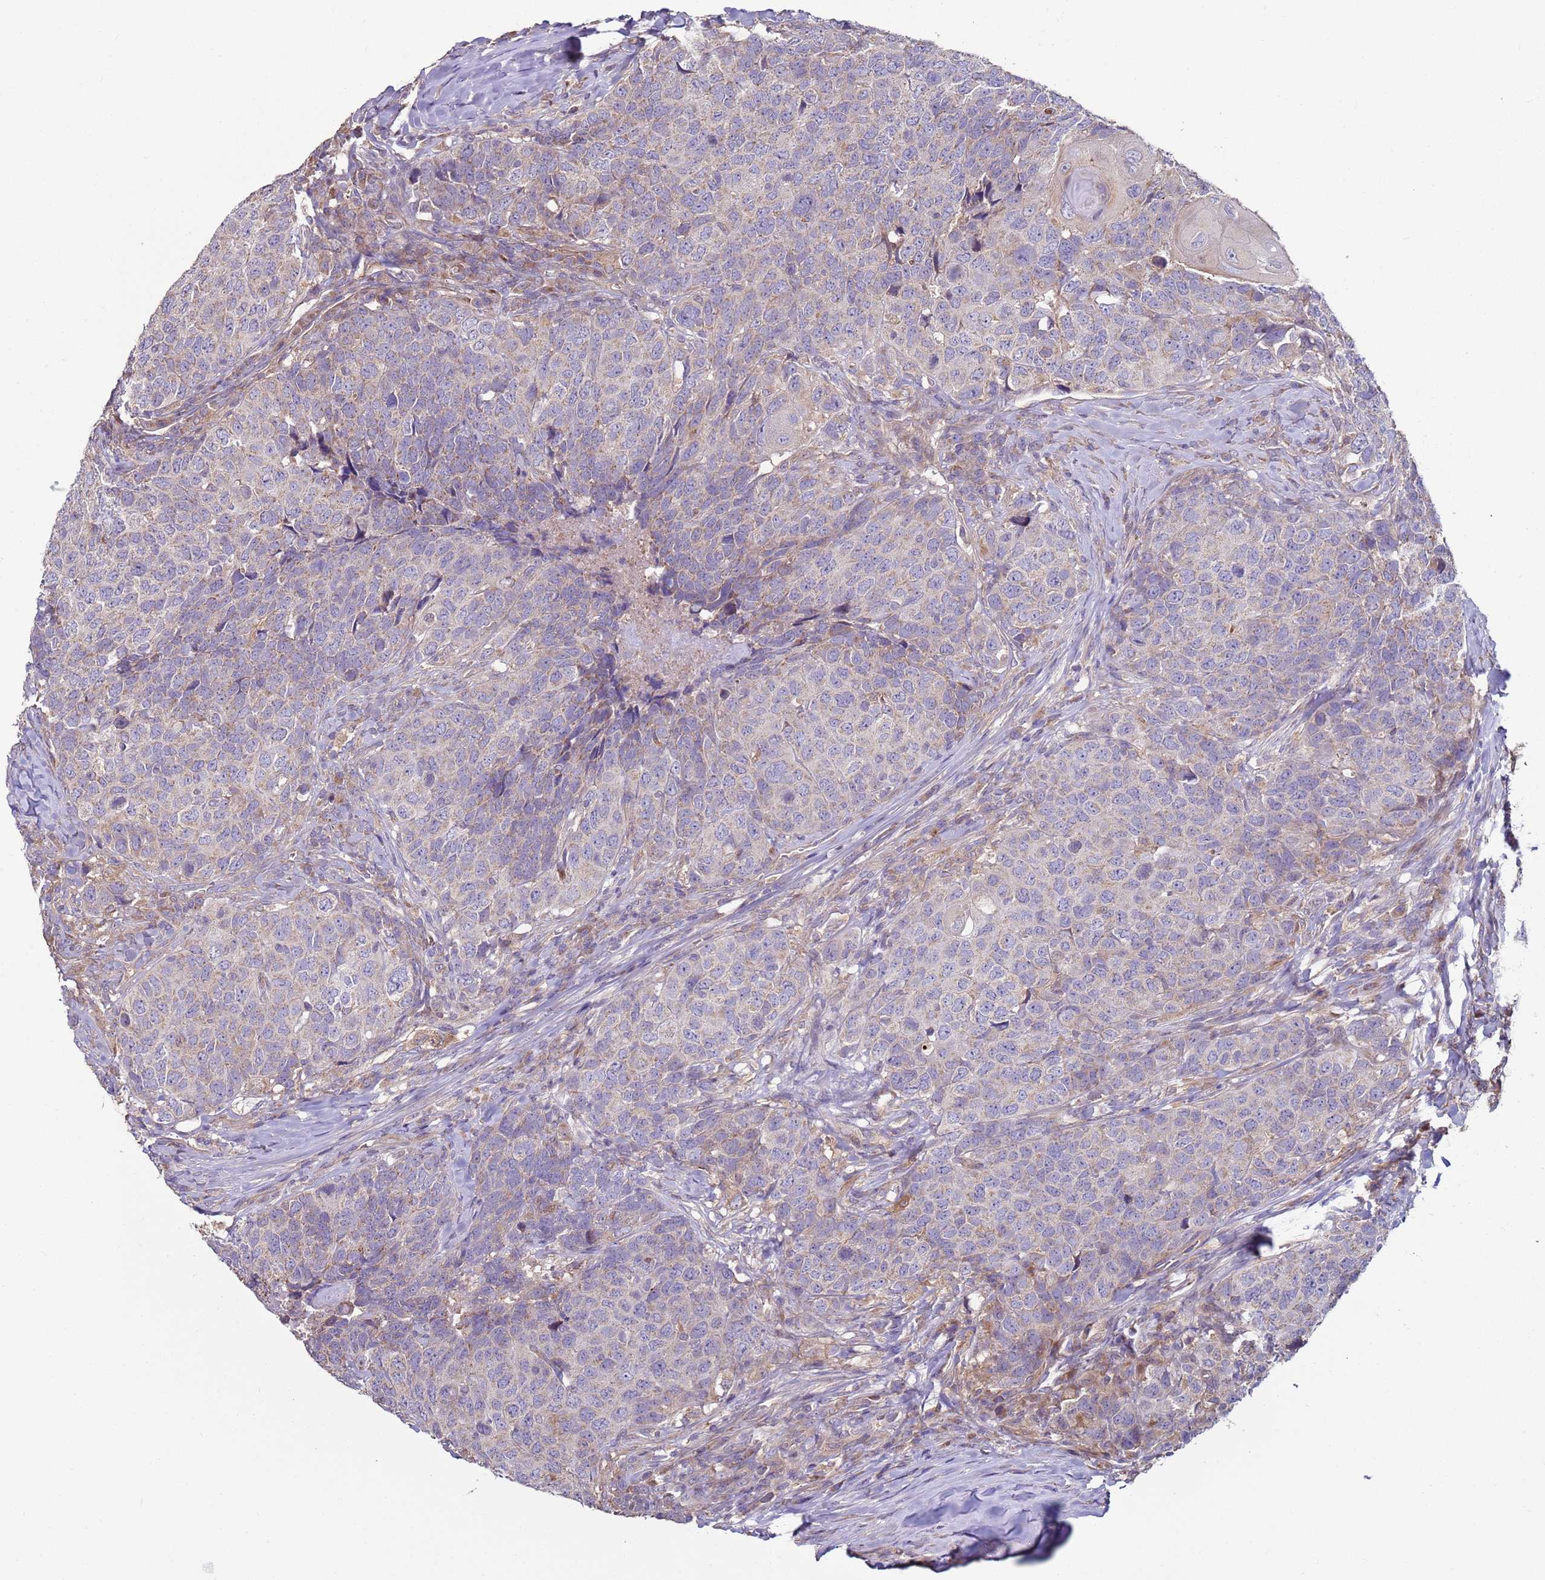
{"staining": {"intensity": "negative", "quantity": "none", "location": "none"}, "tissue": "head and neck cancer", "cell_type": "Tumor cells", "image_type": "cancer", "snomed": [{"axis": "morphology", "description": "Squamous cell carcinoma, NOS"}, {"axis": "topography", "description": "Head-Neck"}], "caption": "DAB immunohistochemical staining of head and neck squamous cell carcinoma demonstrates no significant expression in tumor cells. The staining was performed using DAB to visualize the protein expression in brown, while the nuclei were stained in blue with hematoxylin (Magnification: 20x).", "gene": "DIP2B", "patient": {"sex": "male", "age": 66}}